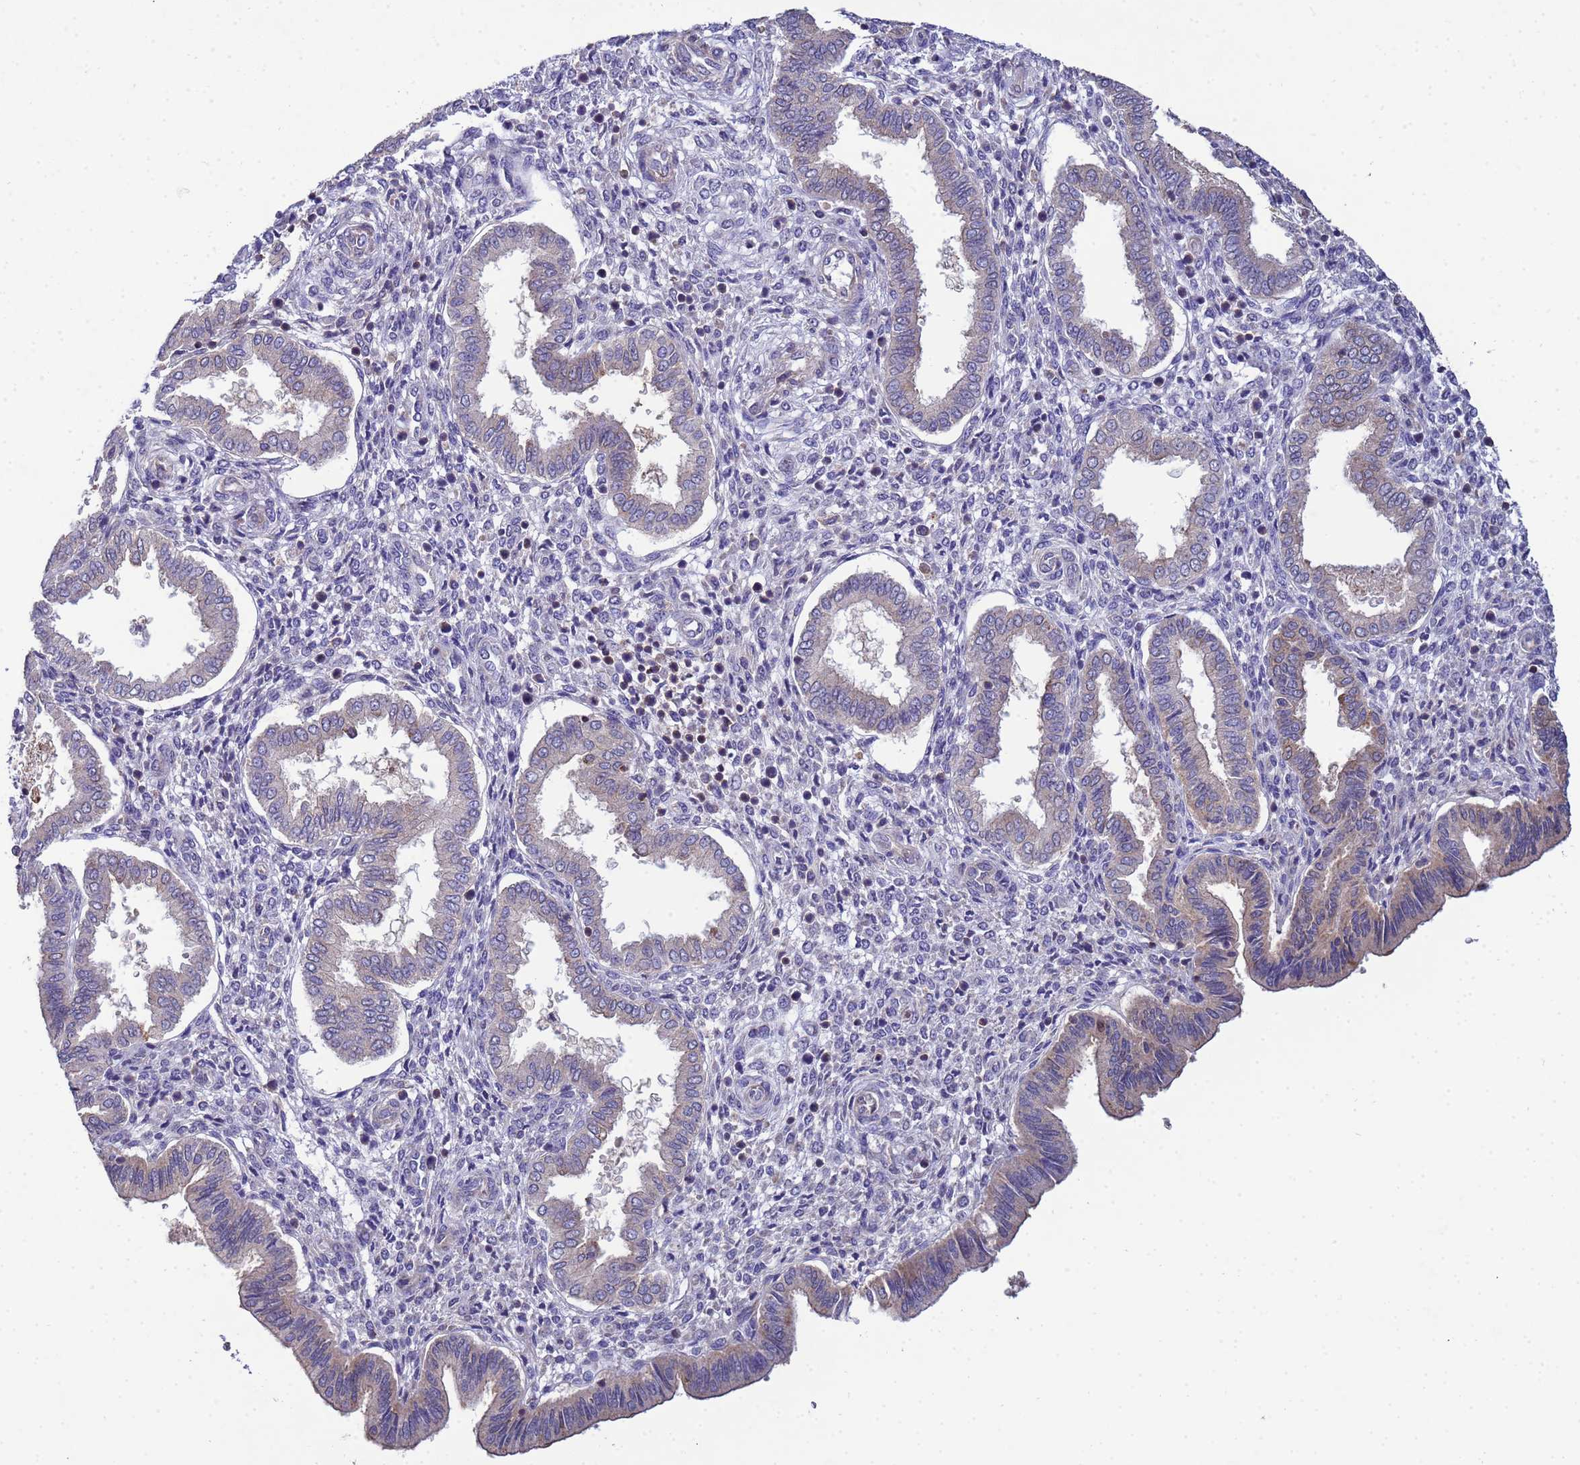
{"staining": {"intensity": "negative", "quantity": "none", "location": "none"}, "tissue": "endometrium", "cell_type": "Cells in endometrial stroma", "image_type": "normal", "snomed": [{"axis": "morphology", "description": "Normal tissue, NOS"}, {"axis": "topography", "description": "Endometrium"}], "caption": "IHC micrograph of benign endometrium: human endometrium stained with DAB (3,3'-diaminobenzidine) exhibits no significant protein expression in cells in endometrial stroma.", "gene": "CDC34", "patient": {"sex": "female", "age": 24}}